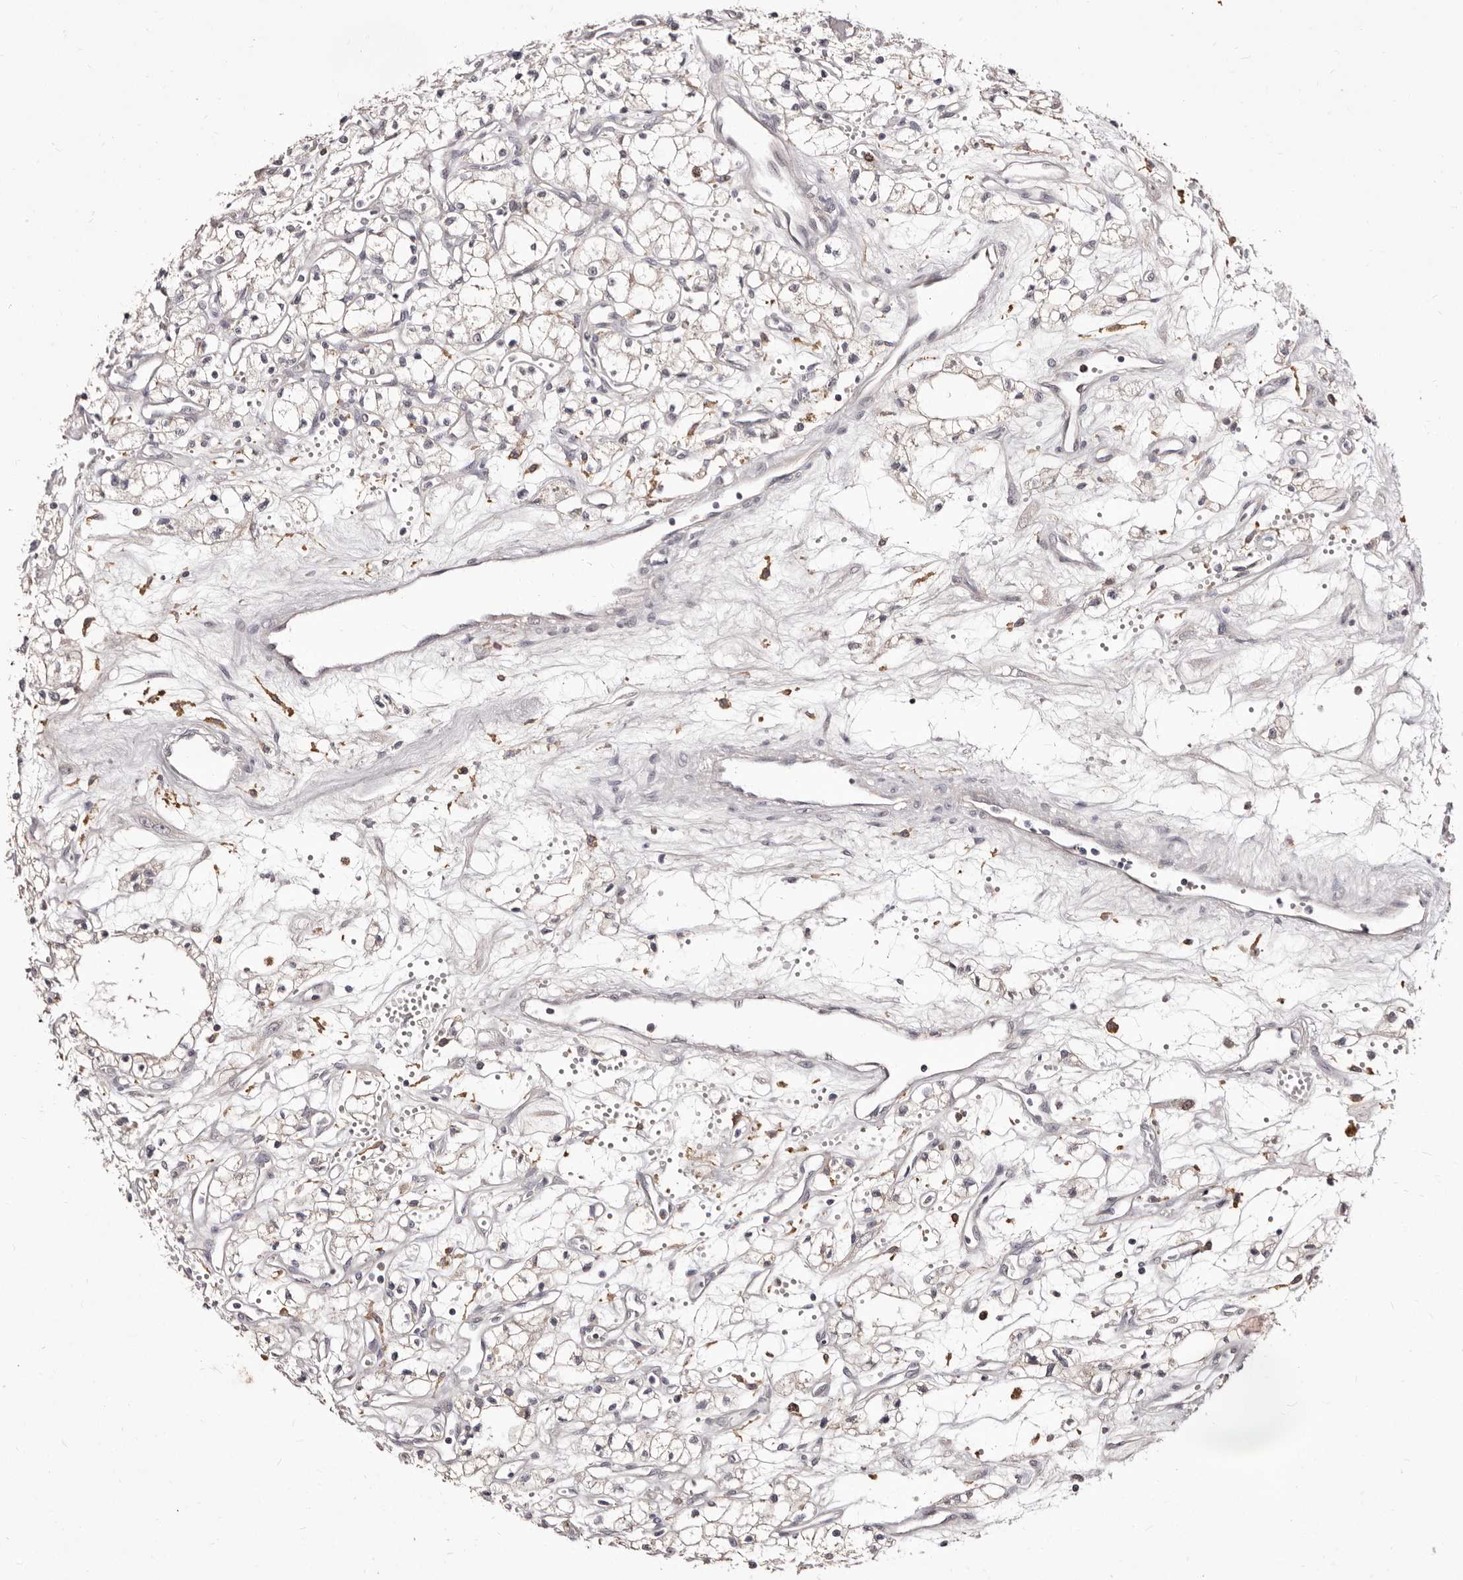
{"staining": {"intensity": "negative", "quantity": "none", "location": "none"}, "tissue": "renal cancer", "cell_type": "Tumor cells", "image_type": "cancer", "snomed": [{"axis": "morphology", "description": "Adenocarcinoma, NOS"}, {"axis": "topography", "description": "Kidney"}], "caption": "Human renal cancer stained for a protein using IHC reveals no positivity in tumor cells.", "gene": "CDCA8", "patient": {"sex": "male", "age": 59}}